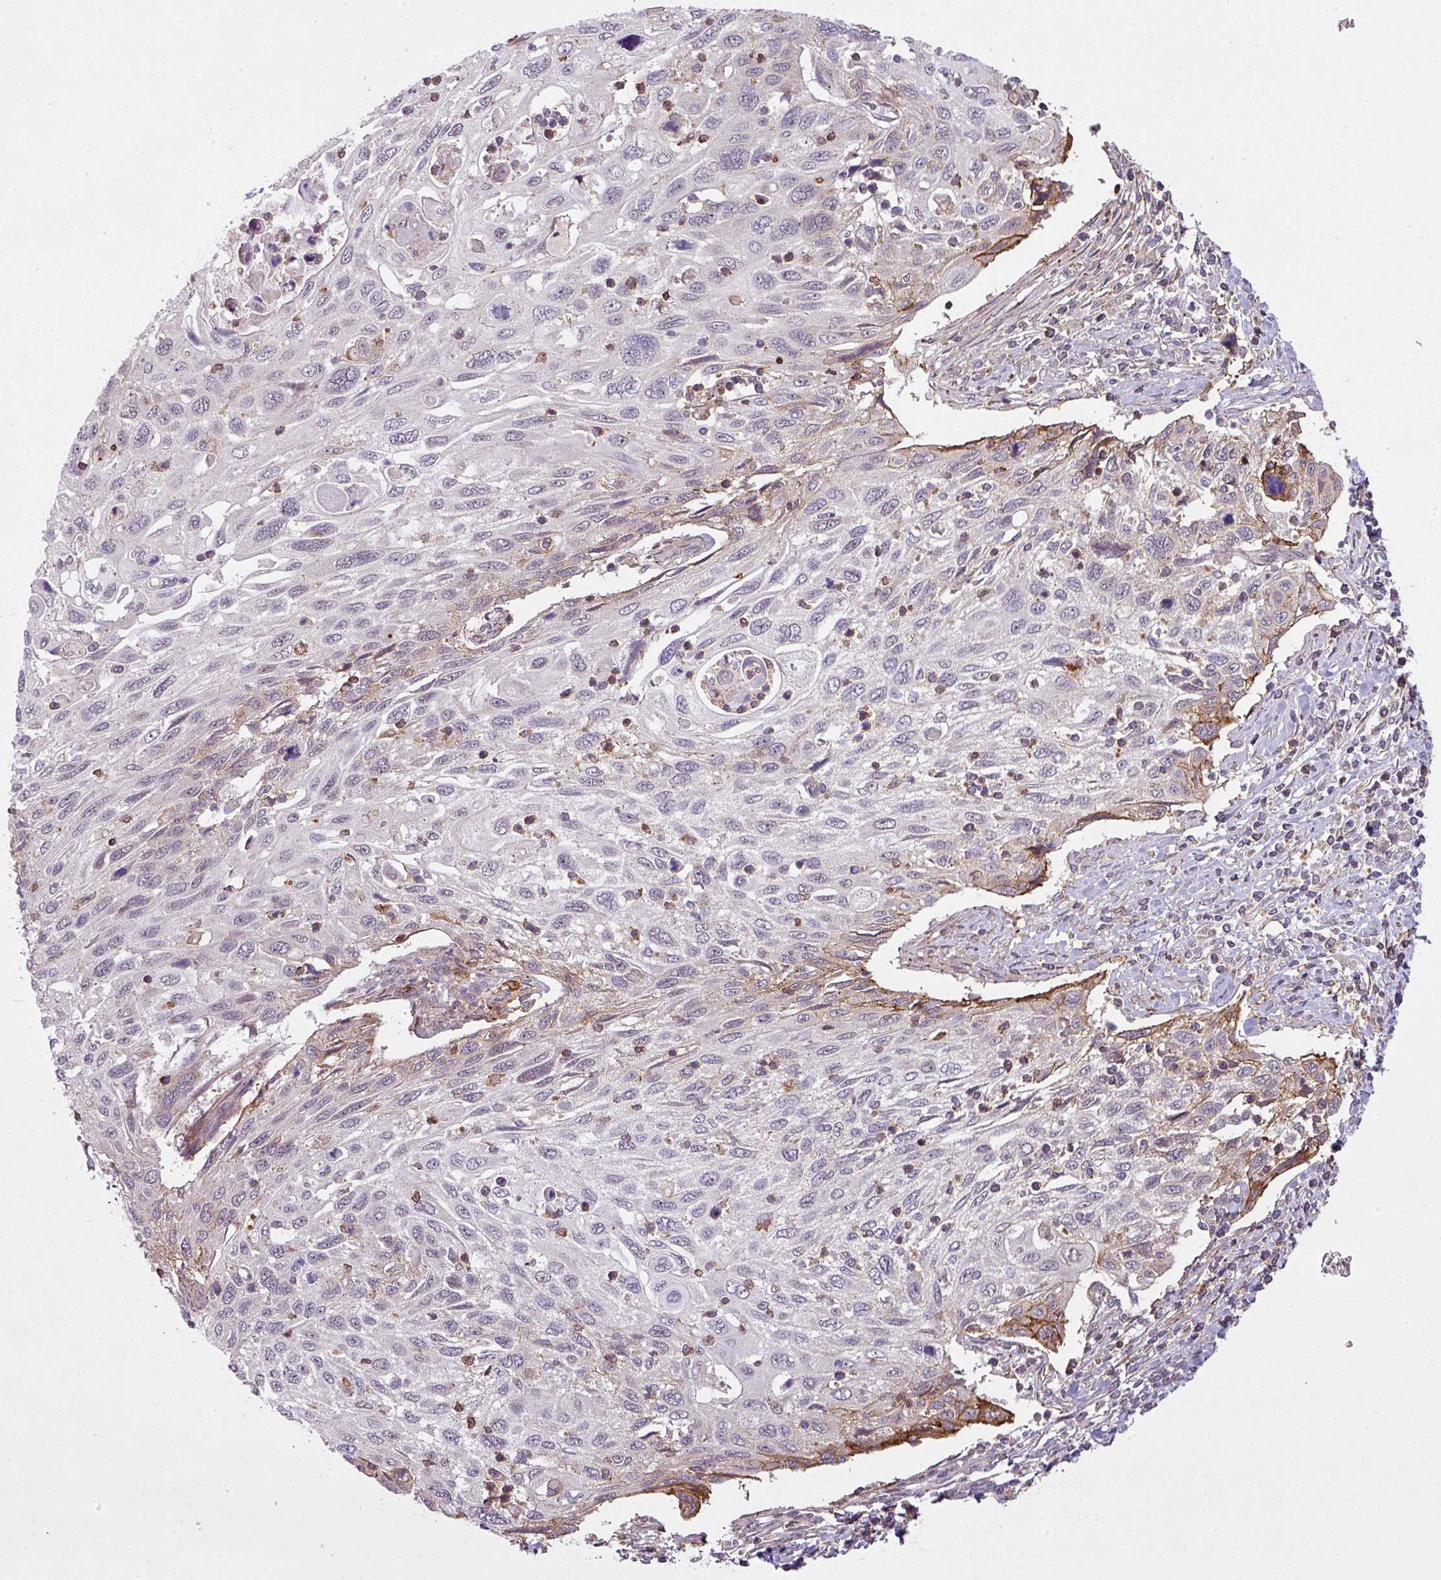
{"staining": {"intensity": "negative", "quantity": "none", "location": "none"}, "tissue": "cervical cancer", "cell_type": "Tumor cells", "image_type": "cancer", "snomed": [{"axis": "morphology", "description": "Squamous cell carcinoma, NOS"}, {"axis": "topography", "description": "Cervix"}], "caption": "Immunohistochemistry (IHC) micrograph of cervical cancer stained for a protein (brown), which demonstrates no positivity in tumor cells. Nuclei are stained in blue.", "gene": "ZC2HC1C", "patient": {"sex": "female", "age": 70}}